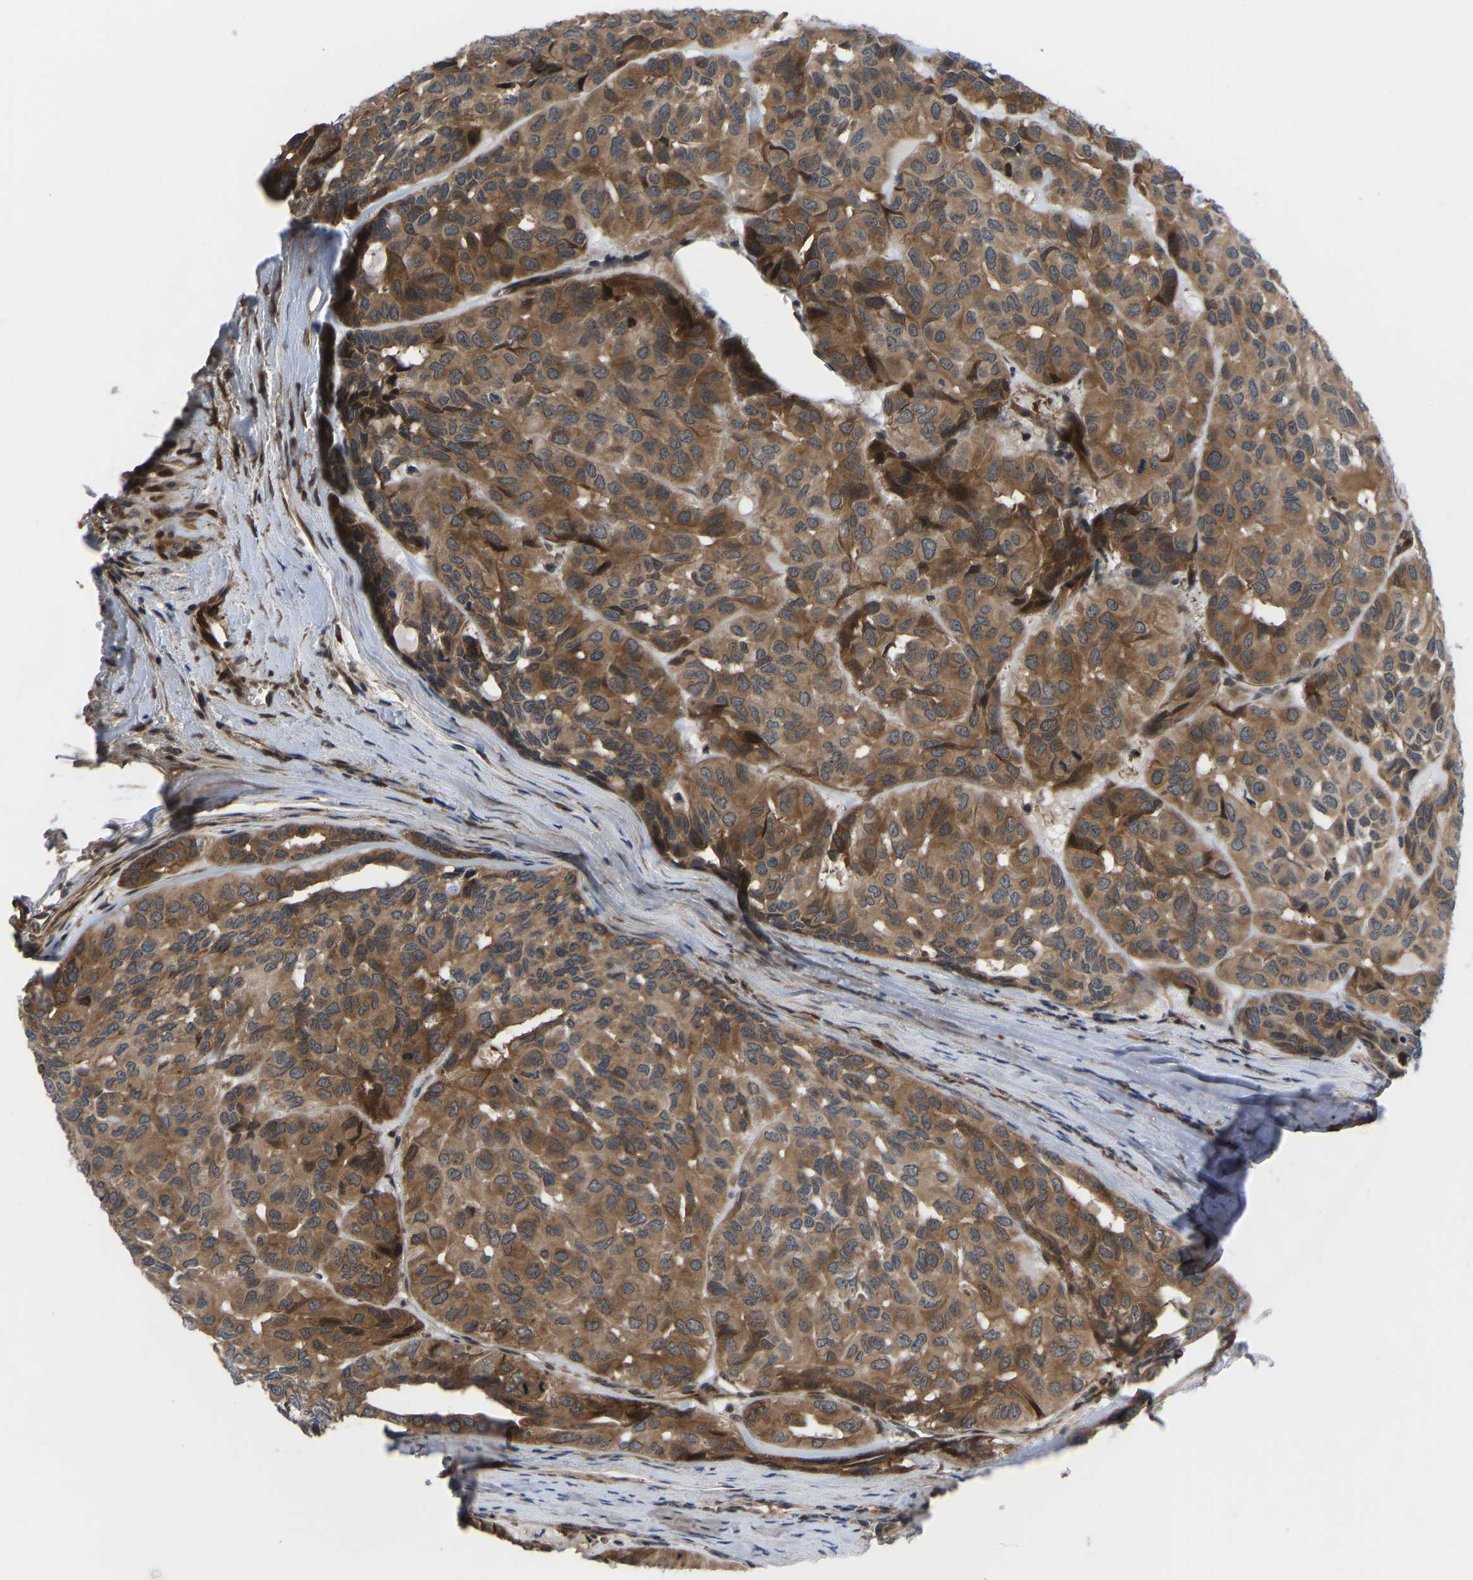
{"staining": {"intensity": "moderate", "quantity": ">75%", "location": "cytoplasmic/membranous"}, "tissue": "head and neck cancer", "cell_type": "Tumor cells", "image_type": "cancer", "snomed": [{"axis": "morphology", "description": "Adenocarcinoma, NOS"}, {"axis": "topography", "description": "Salivary gland, NOS"}, {"axis": "topography", "description": "Head-Neck"}], "caption": "An IHC image of neoplastic tissue is shown. Protein staining in brown highlights moderate cytoplasmic/membranous positivity in adenocarcinoma (head and neck) within tumor cells. (Stains: DAB in brown, nuclei in blue, Microscopy: brightfield microscopy at high magnification).", "gene": "CYP7B1", "patient": {"sex": "female", "age": 76}}